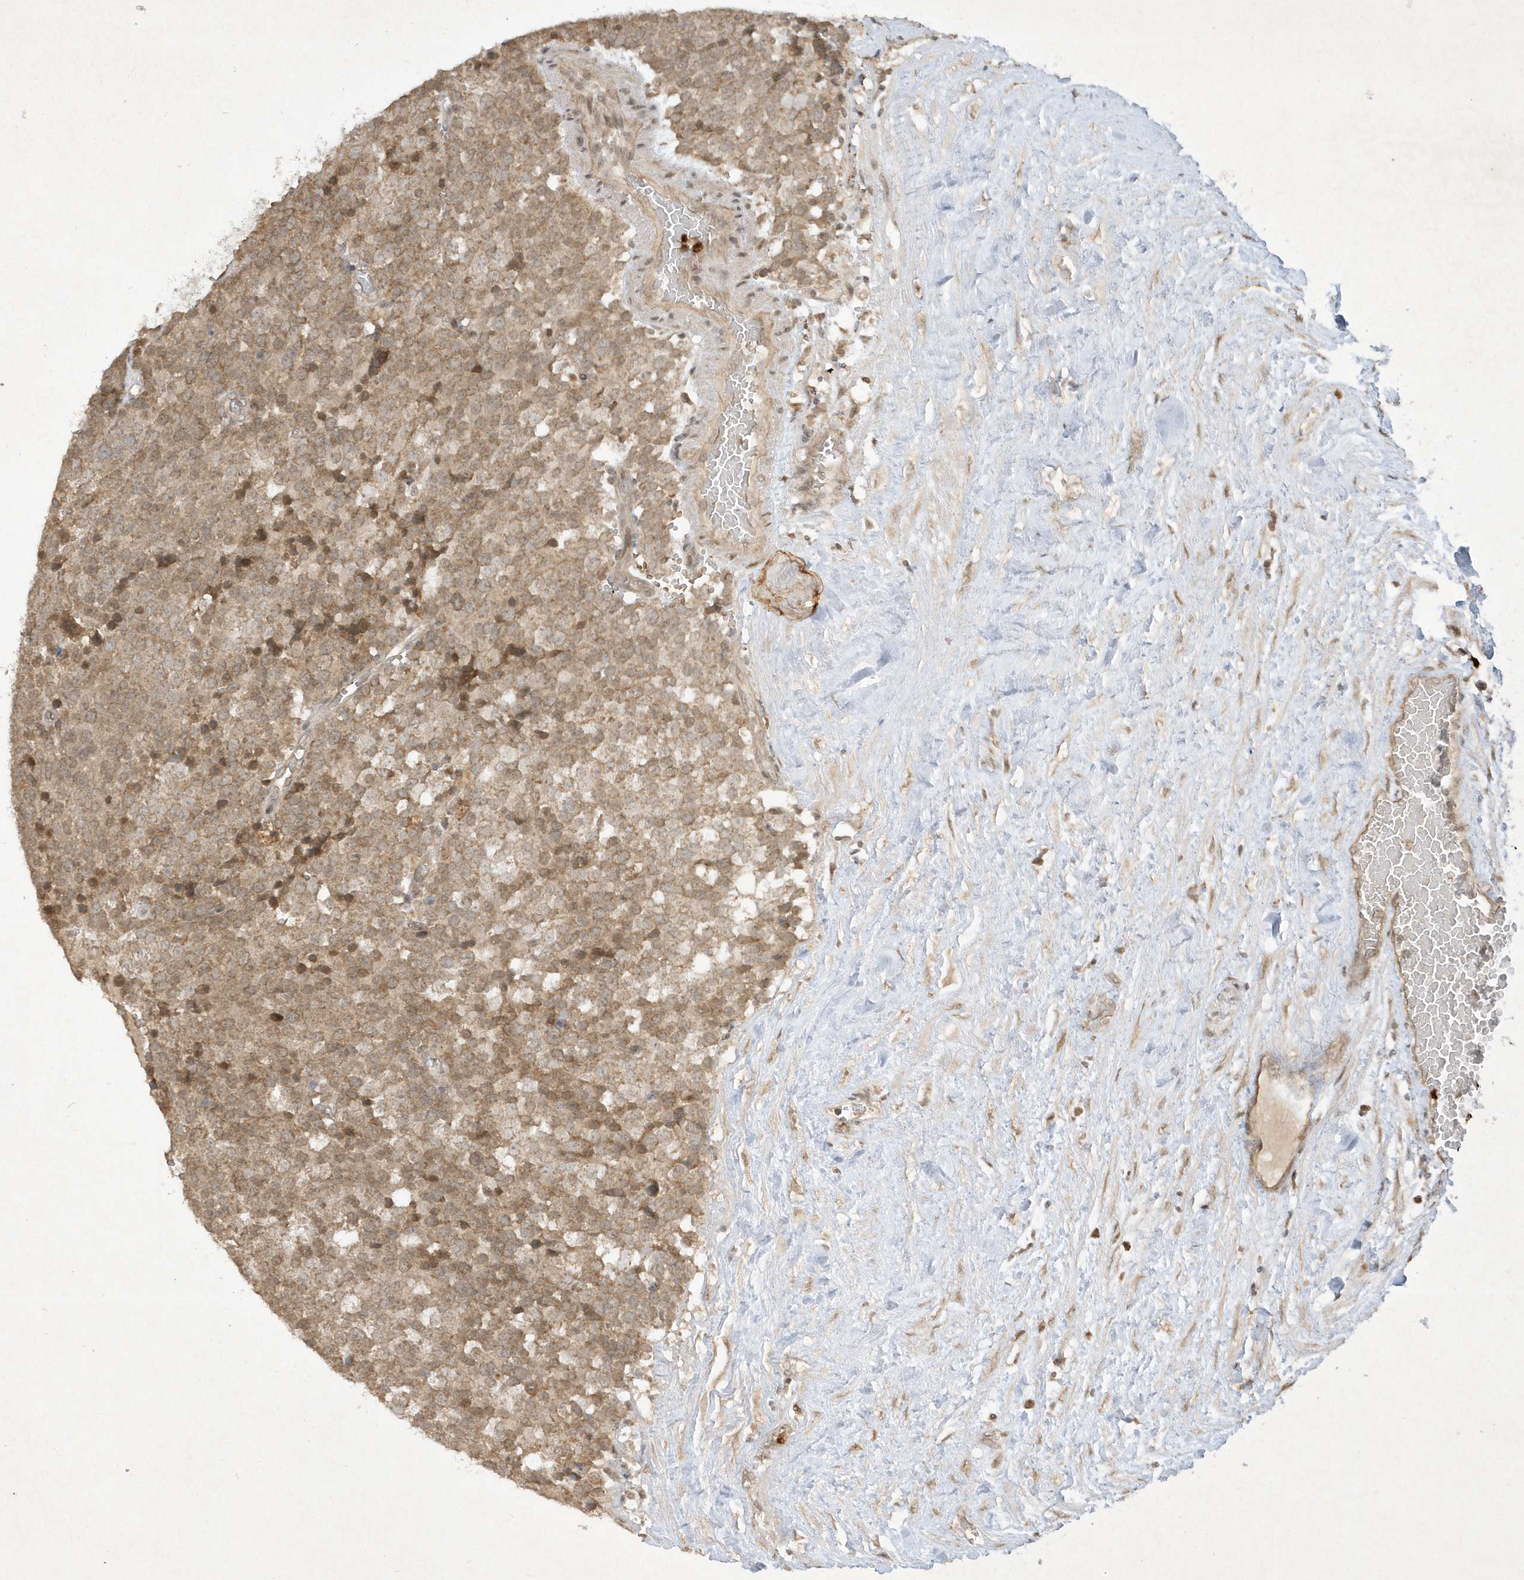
{"staining": {"intensity": "weak", "quantity": ">75%", "location": "cytoplasmic/membranous,nuclear"}, "tissue": "testis cancer", "cell_type": "Tumor cells", "image_type": "cancer", "snomed": [{"axis": "morphology", "description": "Seminoma, NOS"}, {"axis": "topography", "description": "Testis"}], "caption": "Brown immunohistochemical staining in testis seminoma exhibits weak cytoplasmic/membranous and nuclear positivity in about >75% of tumor cells. The protein is shown in brown color, while the nuclei are stained blue.", "gene": "ZNF213", "patient": {"sex": "male", "age": 71}}